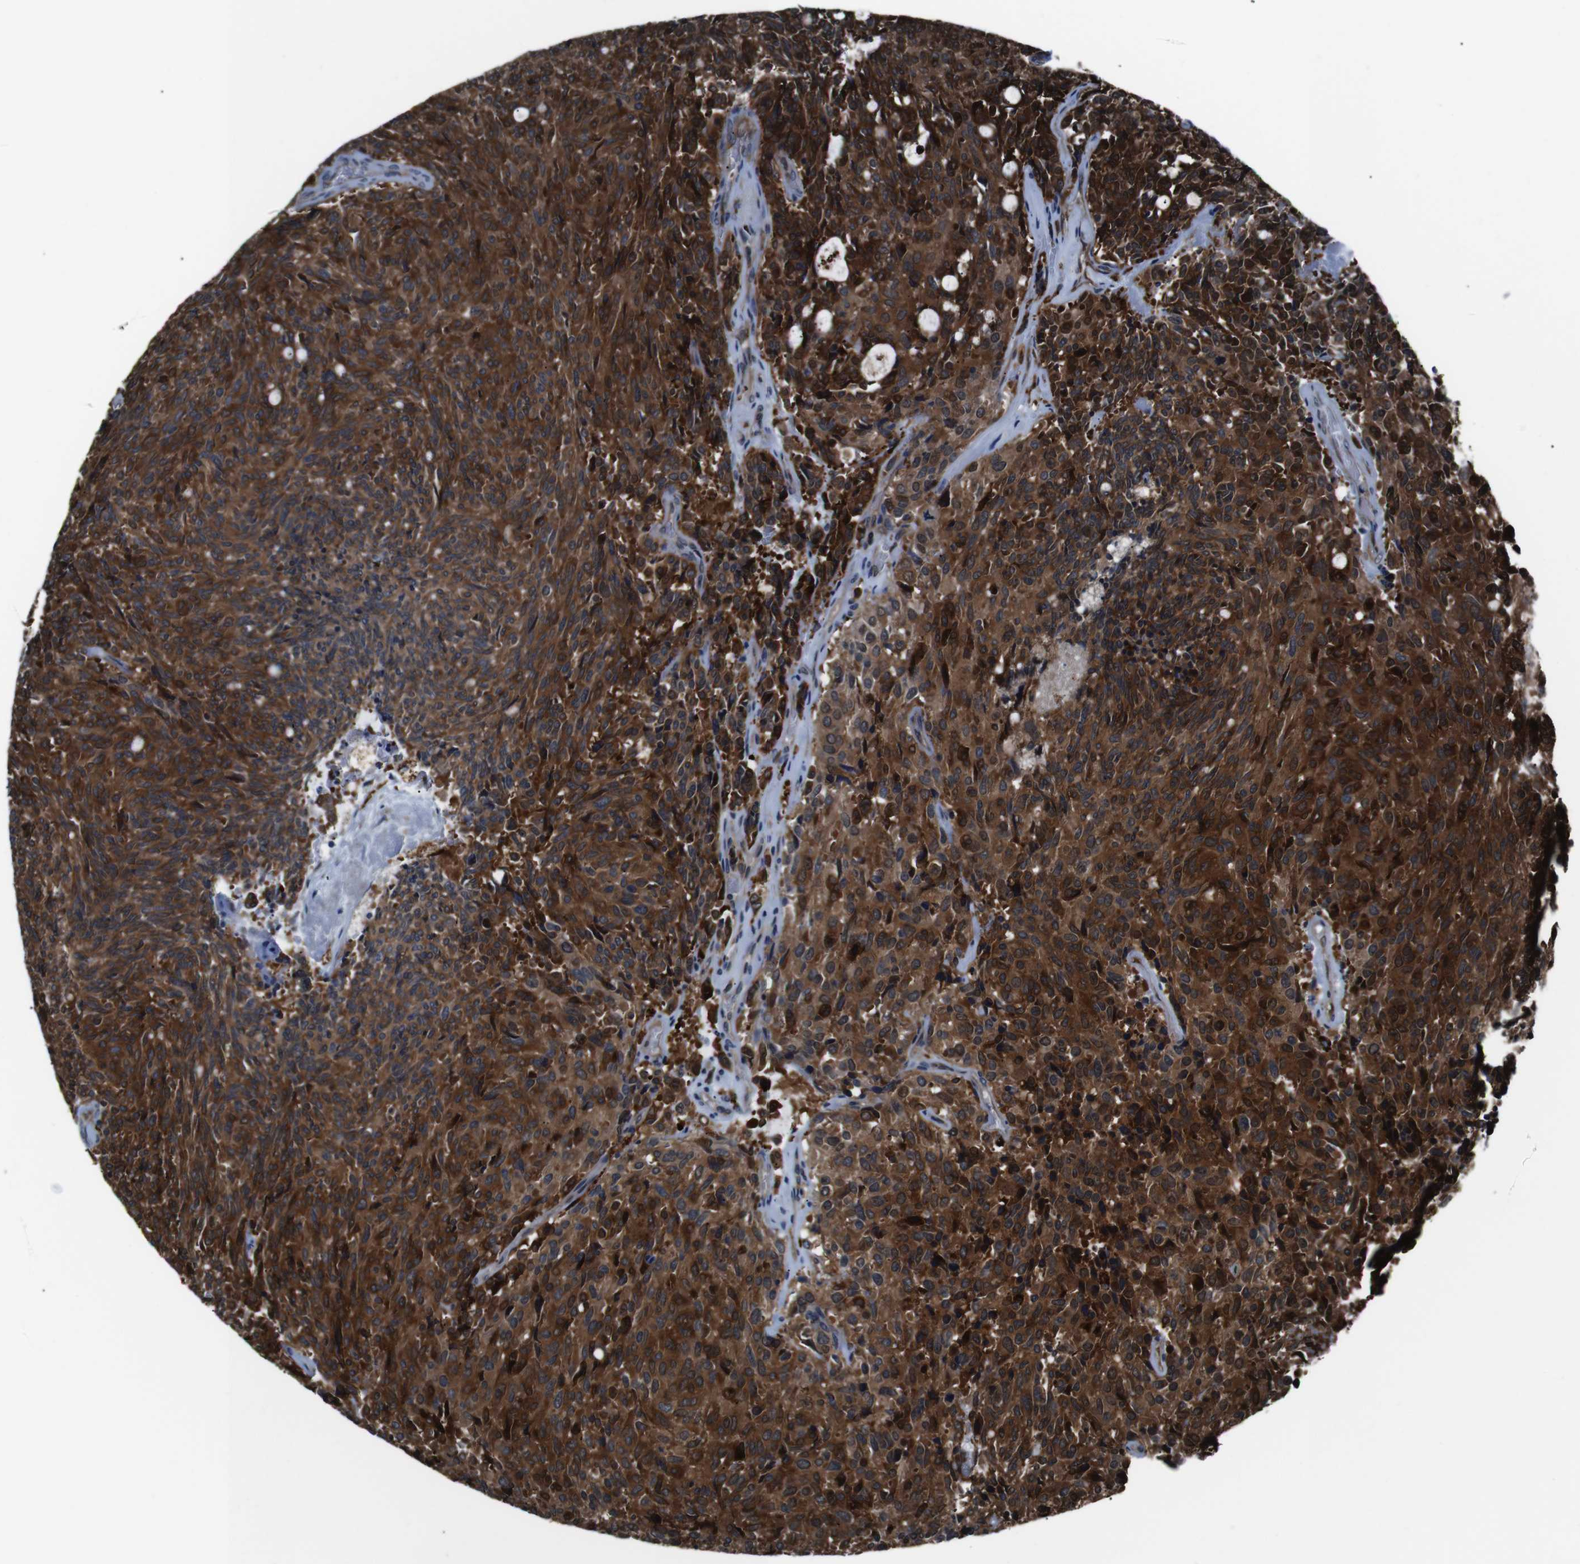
{"staining": {"intensity": "strong", "quantity": ">75%", "location": "cytoplasmic/membranous"}, "tissue": "carcinoid", "cell_type": "Tumor cells", "image_type": "cancer", "snomed": [{"axis": "morphology", "description": "Carcinoid, malignant, NOS"}, {"axis": "topography", "description": "Pancreas"}], "caption": "IHC of human malignant carcinoid shows high levels of strong cytoplasmic/membranous expression in approximately >75% of tumor cells.", "gene": "EIF4A2", "patient": {"sex": "female", "age": 54}}